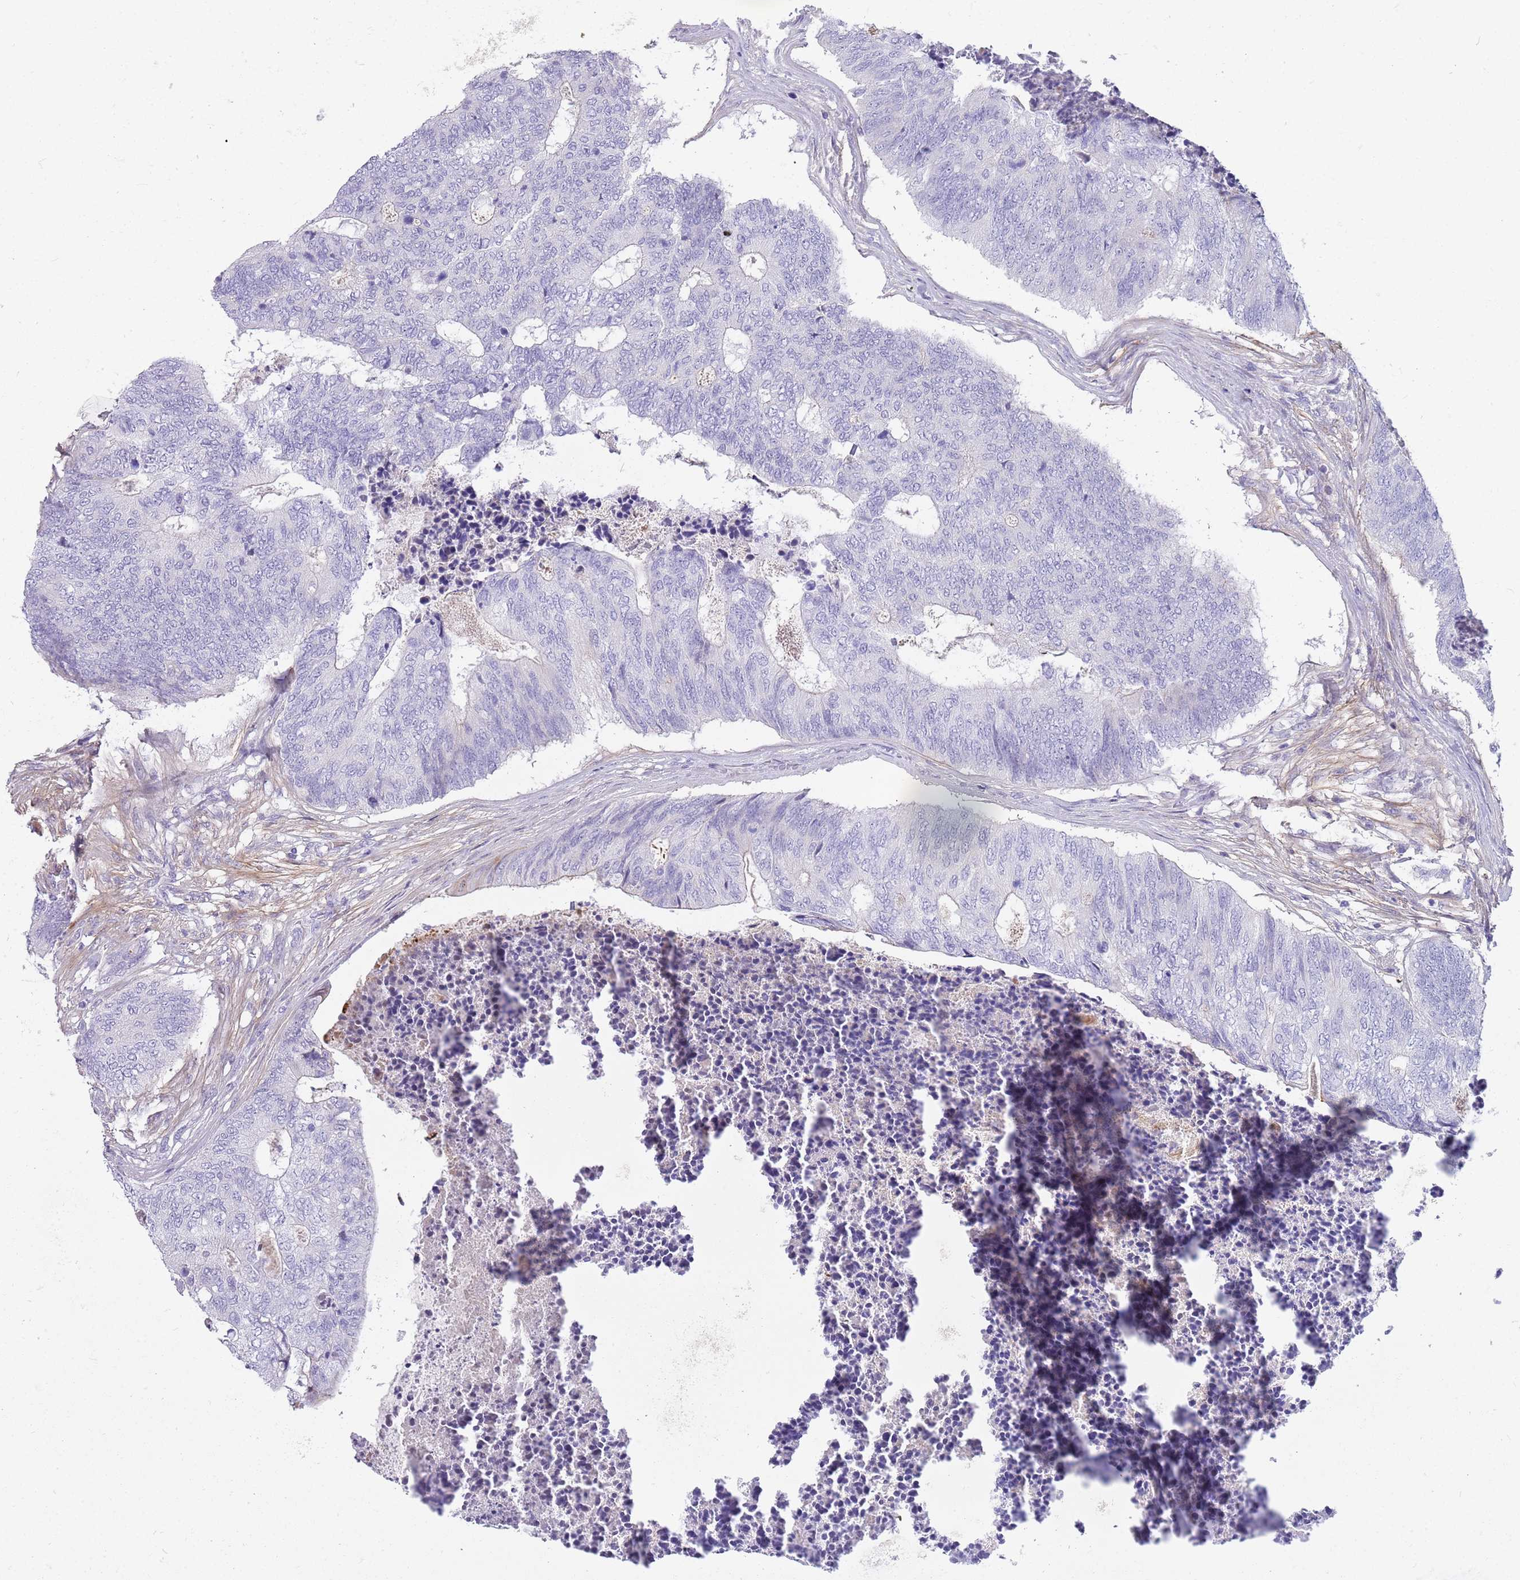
{"staining": {"intensity": "negative", "quantity": "none", "location": "none"}, "tissue": "colorectal cancer", "cell_type": "Tumor cells", "image_type": "cancer", "snomed": [{"axis": "morphology", "description": "Adenocarcinoma, NOS"}, {"axis": "topography", "description": "Colon"}], "caption": "High power microscopy histopathology image of an immunohistochemistry (IHC) photomicrograph of adenocarcinoma (colorectal), revealing no significant positivity in tumor cells.", "gene": "LEPROTL1", "patient": {"sex": "female", "age": 67}}